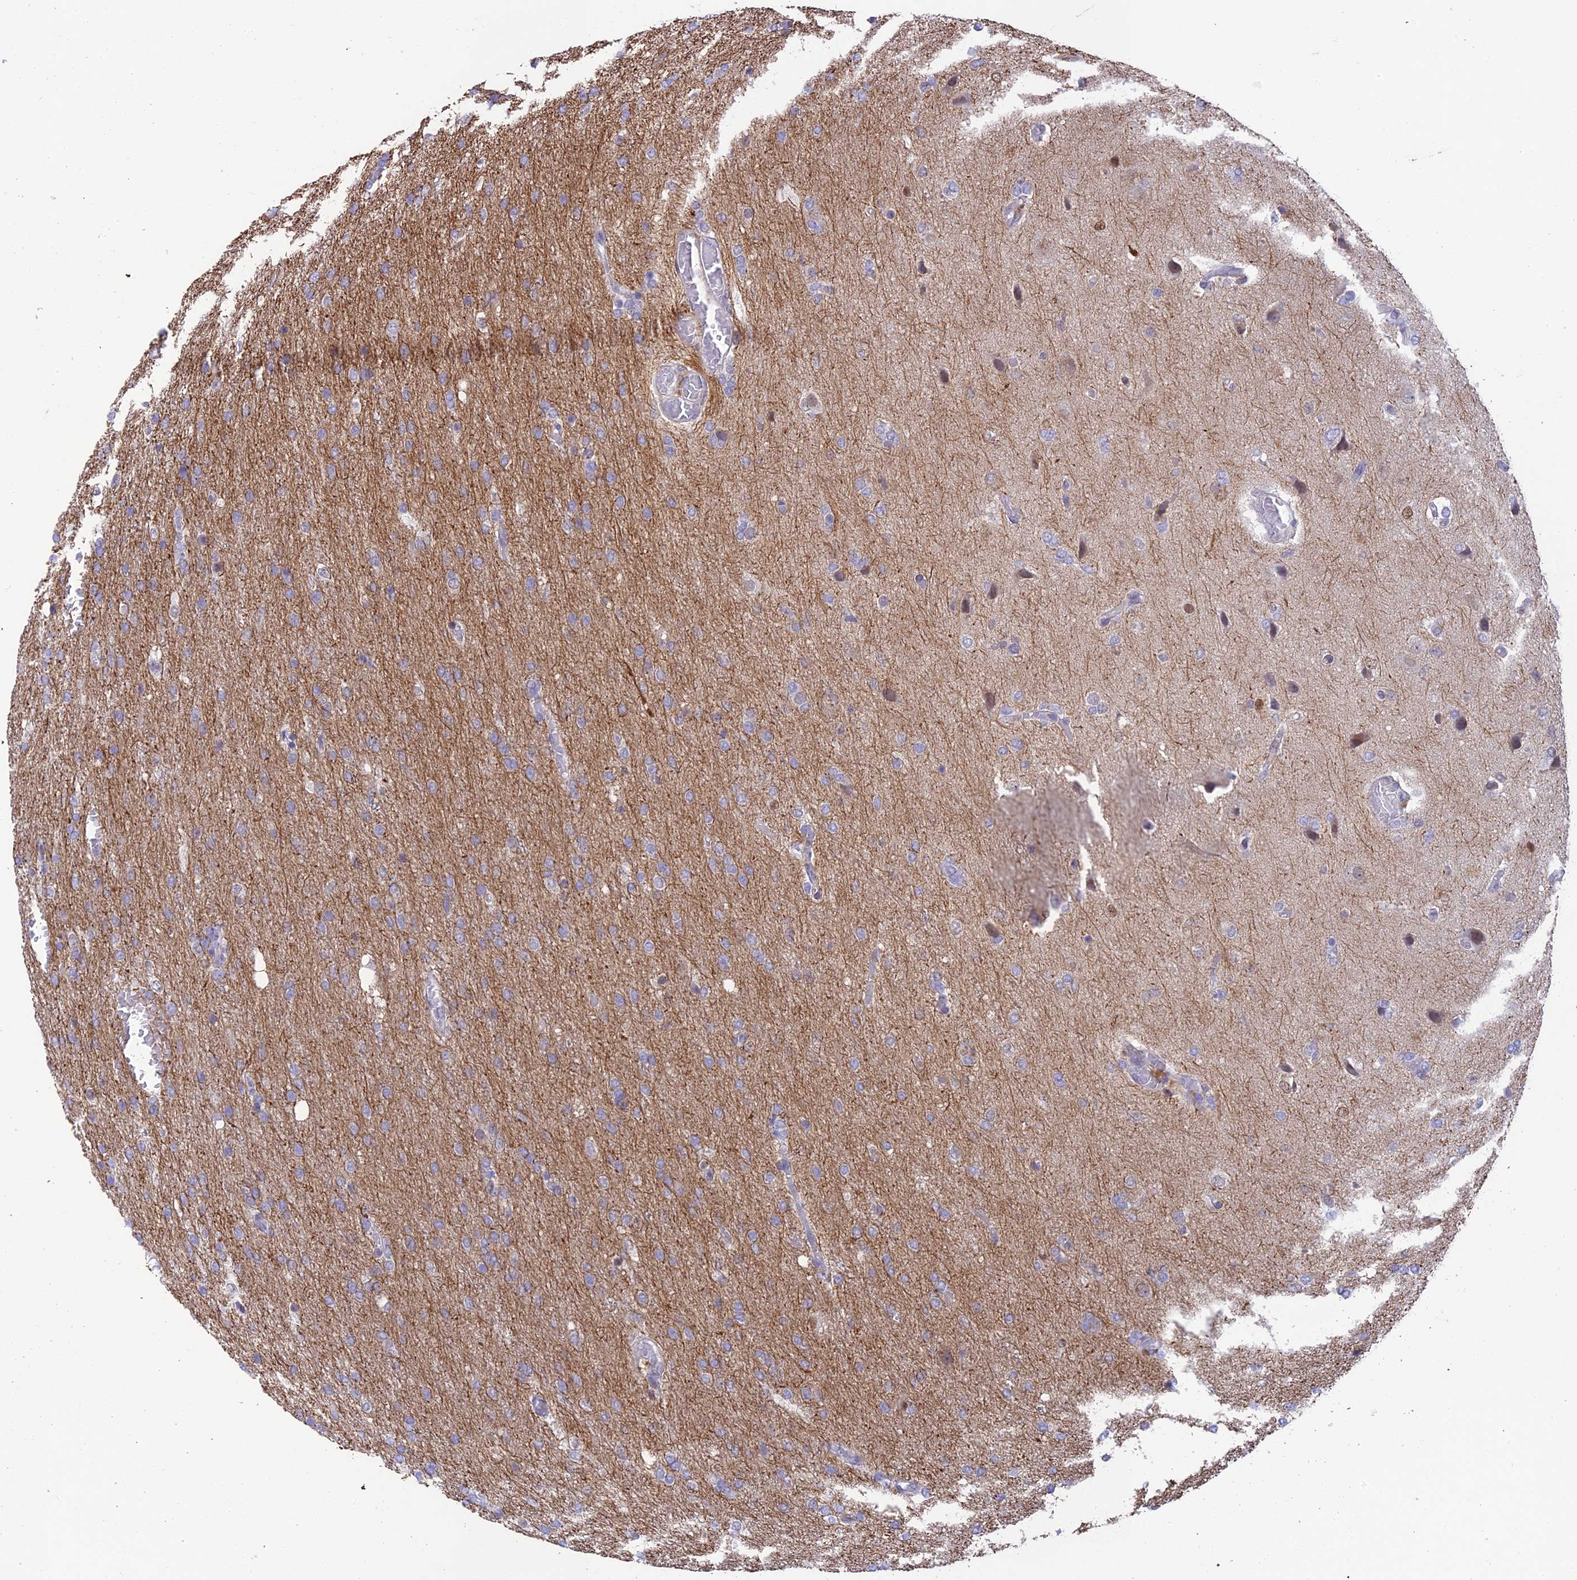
{"staining": {"intensity": "negative", "quantity": "none", "location": "none"}, "tissue": "glioma", "cell_type": "Tumor cells", "image_type": "cancer", "snomed": [{"axis": "morphology", "description": "Glioma, malignant, High grade"}, {"axis": "topography", "description": "Brain"}], "caption": "An image of malignant glioma (high-grade) stained for a protein exhibits no brown staining in tumor cells. (Brightfield microscopy of DAB immunohistochemistry at high magnification).", "gene": "BMT2", "patient": {"sex": "female", "age": 74}}